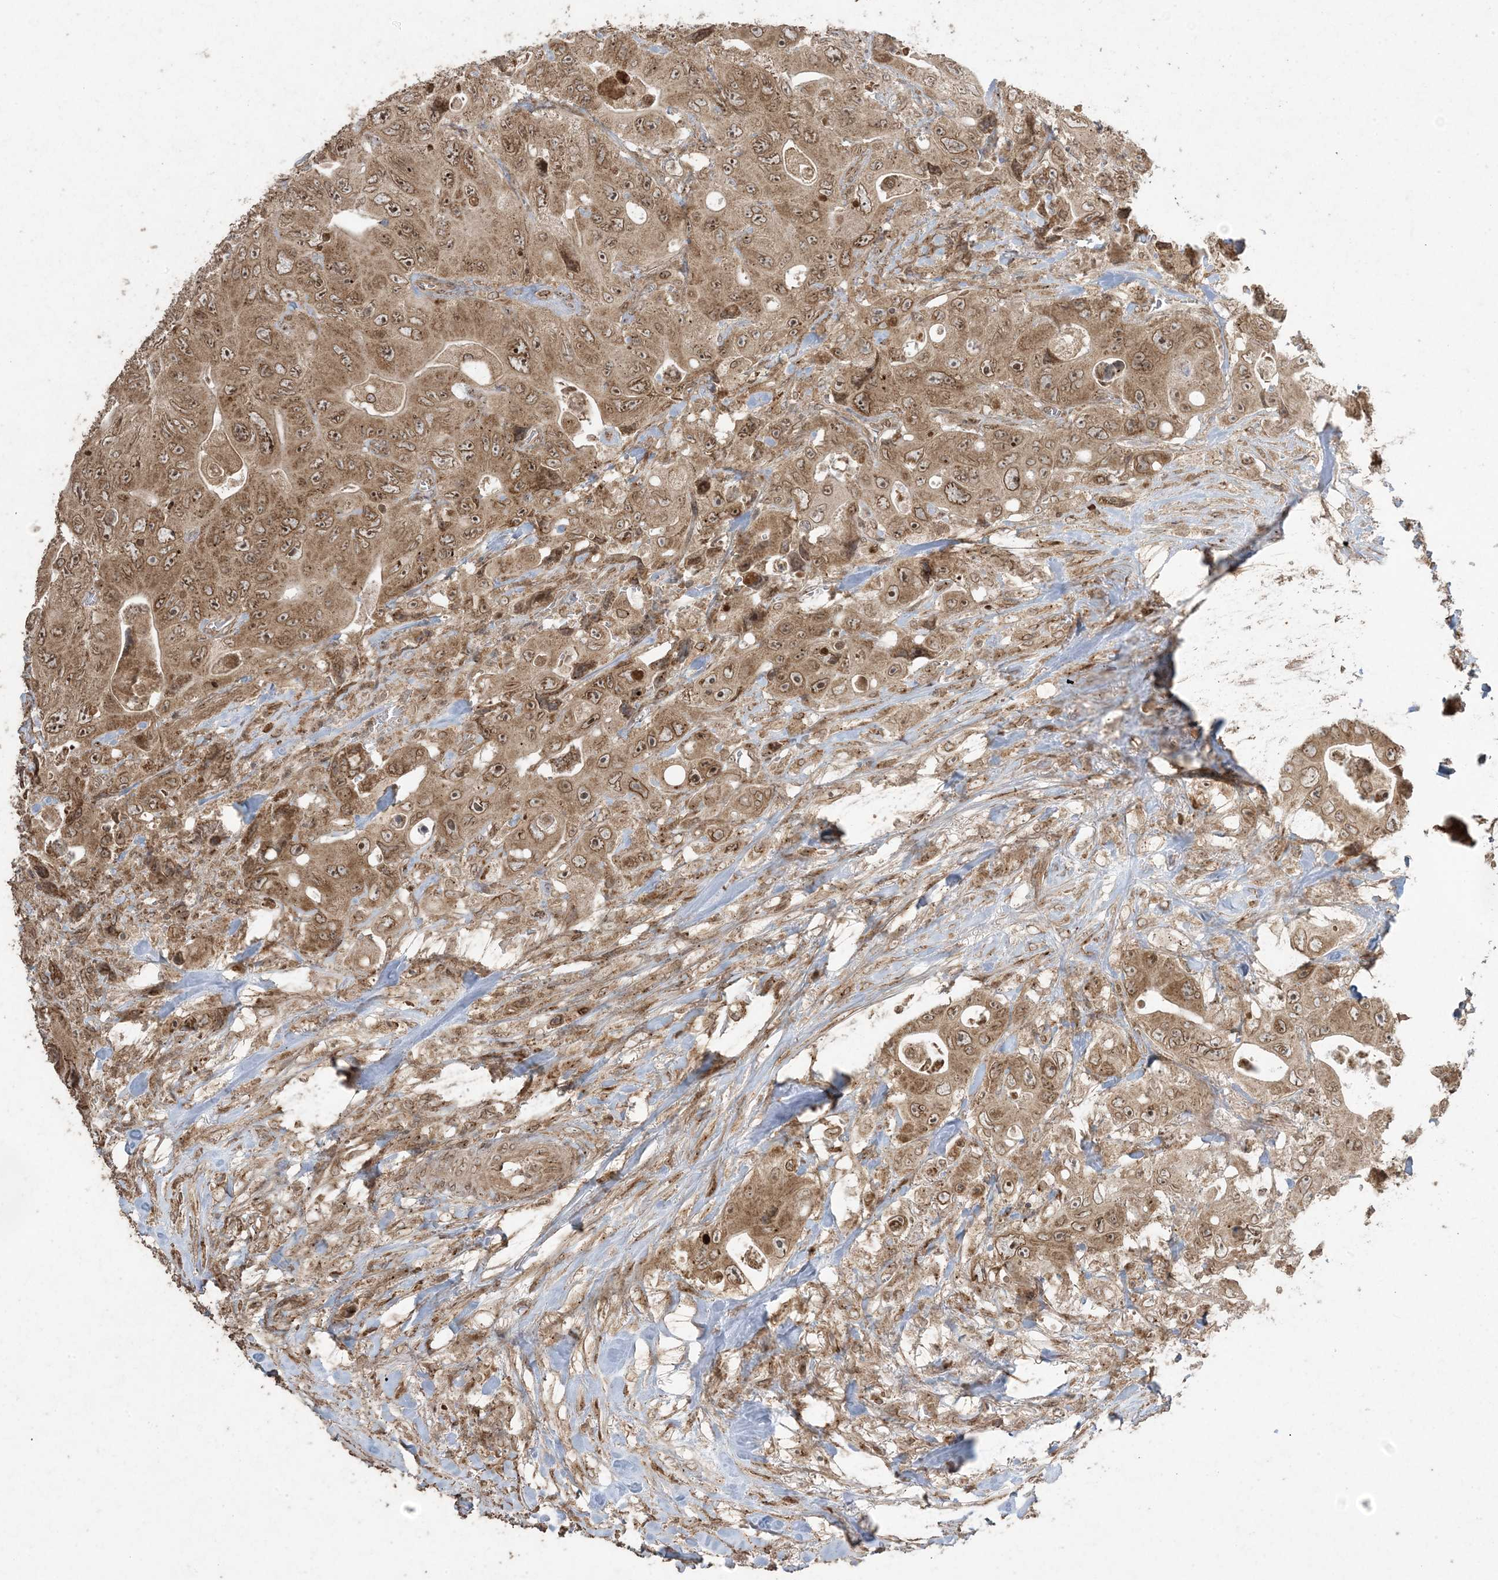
{"staining": {"intensity": "moderate", "quantity": ">75%", "location": "cytoplasmic/membranous,nuclear"}, "tissue": "colorectal cancer", "cell_type": "Tumor cells", "image_type": "cancer", "snomed": [{"axis": "morphology", "description": "Adenocarcinoma, NOS"}, {"axis": "topography", "description": "Colon"}], "caption": "Moderate cytoplasmic/membranous and nuclear positivity for a protein is identified in about >75% of tumor cells of adenocarcinoma (colorectal) using immunohistochemistry (IHC).", "gene": "DDX19B", "patient": {"sex": "female", "age": 46}}